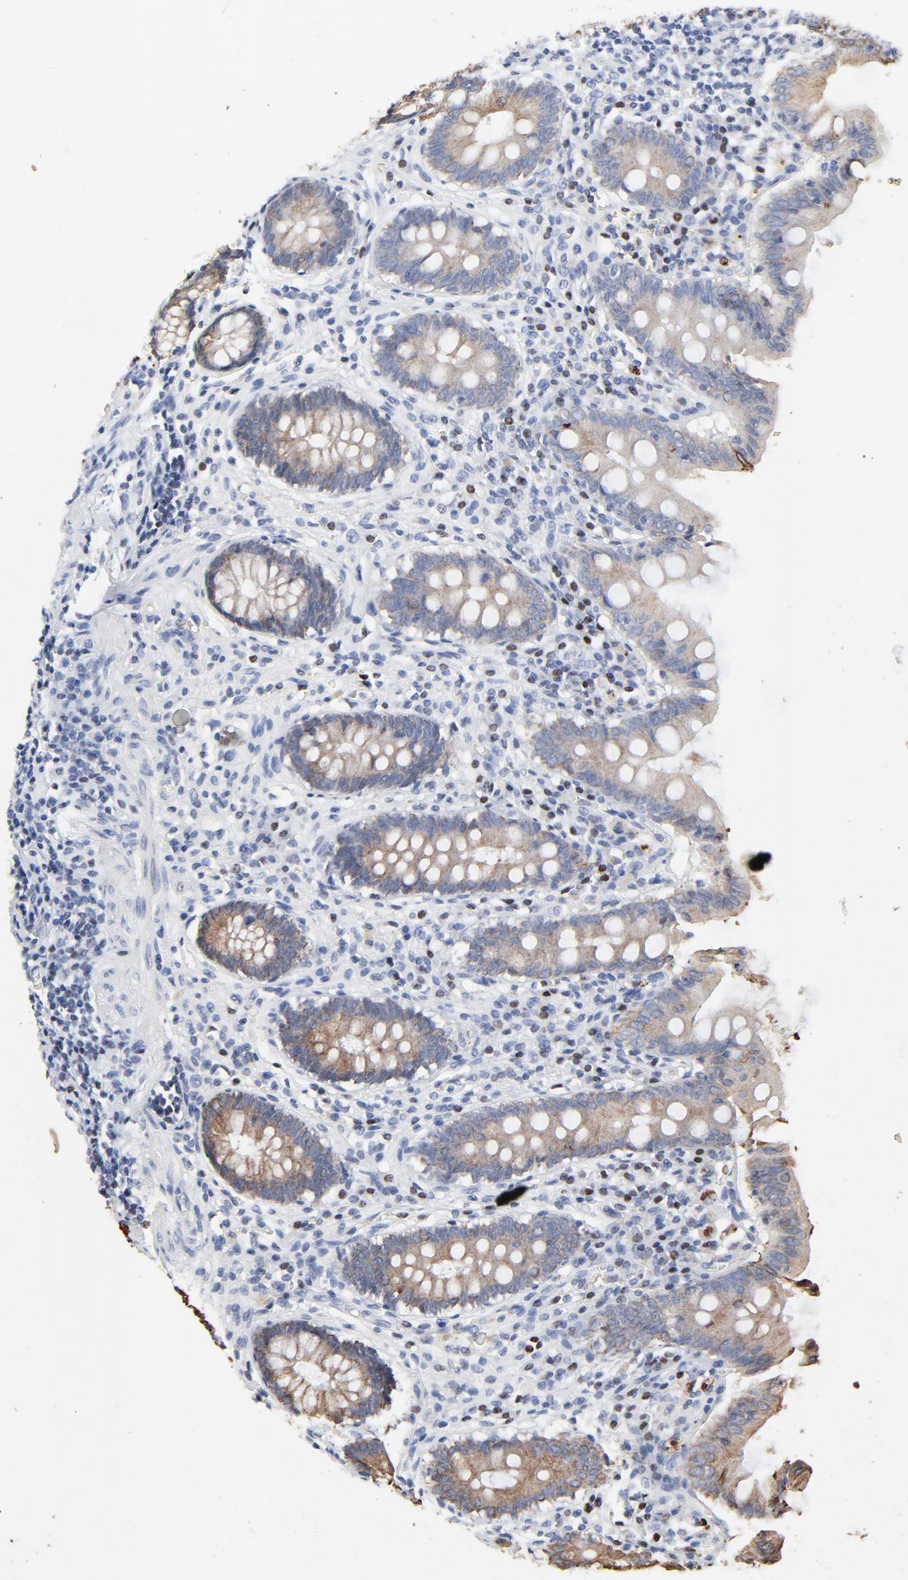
{"staining": {"intensity": "weak", "quantity": "25%-75%", "location": "cytoplasmic/membranous"}, "tissue": "appendix", "cell_type": "Glandular cells", "image_type": "normal", "snomed": [{"axis": "morphology", "description": "Normal tissue, NOS"}, {"axis": "topography", "description": "Appendix"}], "caption": "The histopathology image exhibits a brown stain indicating the presence of a protein in the cytoplasmic/membranous of glandular cells in appendix. The staining was performed using DAB (3,3'-diaminobenzidine), with brown indicating positive protein expression. Nuclei are stained blue with hematoxylin.", "gene": "LNX1", "patient": {"sex": "female", "age": 50}}